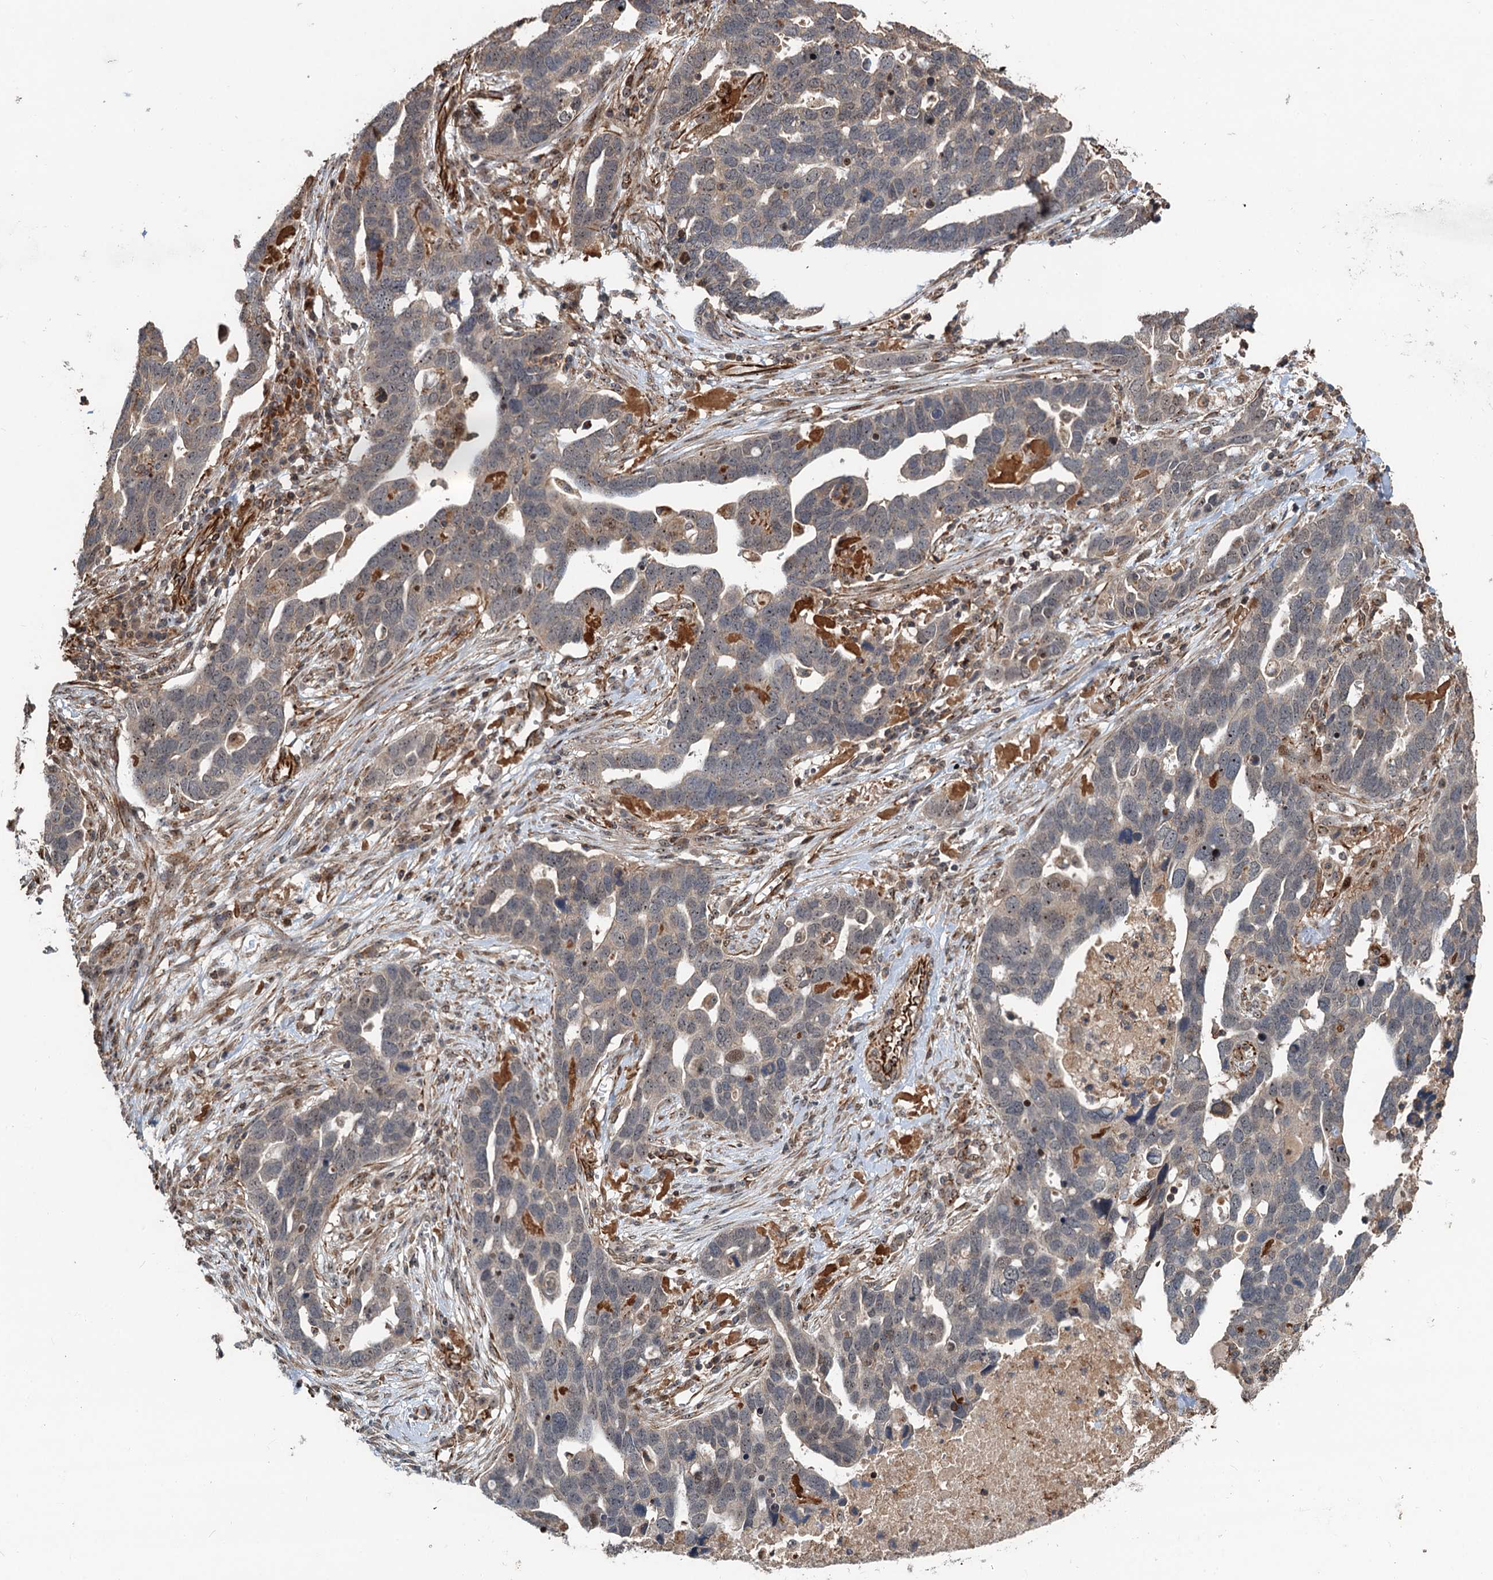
{"staining": {"intensity": "weak", "quantity": "<25%", "location": "cytoplasmic/membranous"}, "tissue": "ovarian cancer", "cell_type": "Tumor cells", "image_type": "cancer", "snomed": [{"axis": "morphology", "description": "Cystadenocarcinoma, serous, NOS"}, {"axis": "topography", "description": "Ovary"}], "caption": "Immunohistochemistry (IHC) of human ovarian cancer demonstrates no expression in tumor cells.", "gene": "TMA16", "patient": {"sex": "female", "age": 54}}